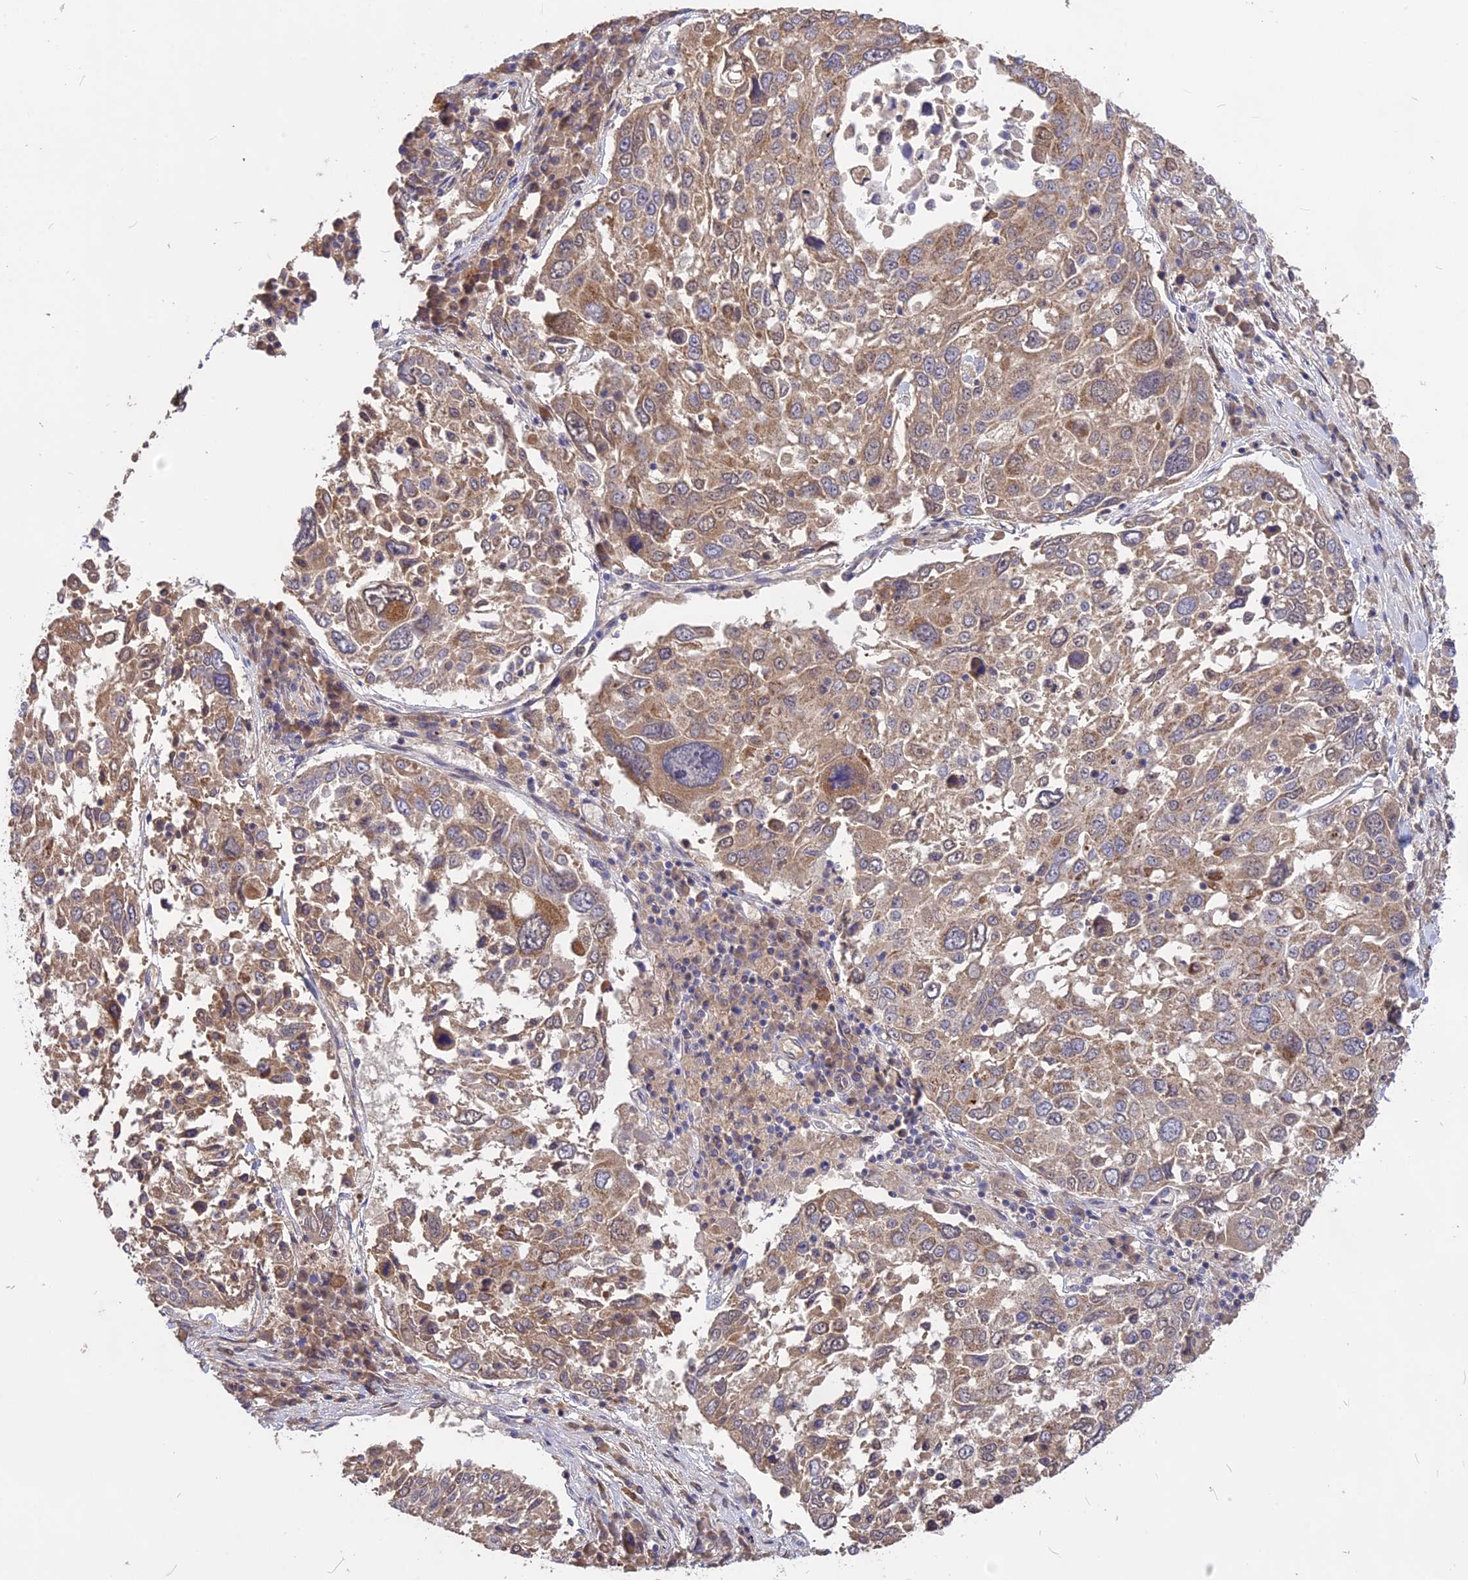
{"staining": {"intensity": "moderate", "quantity": ">75%", "location": "cytoplasmic/membranous"}, "tissue": "lung cancer", "cell_type": "Tumor cells", "image_type": "cancer", "snomed": [{"axis": "morphology", "description": "Squamous cell carcinoma, NOS"}, {"axis": "topography", "description": "Lung"}], "caption": "This is a micrograph of IHC staining of squamous cell carcinoma (lung), which shows moderate staining in the cytoplasmic/membranous of tumor cells.", "gene": "NUDT8", "patient": {"sex": "male", "age": 65}}